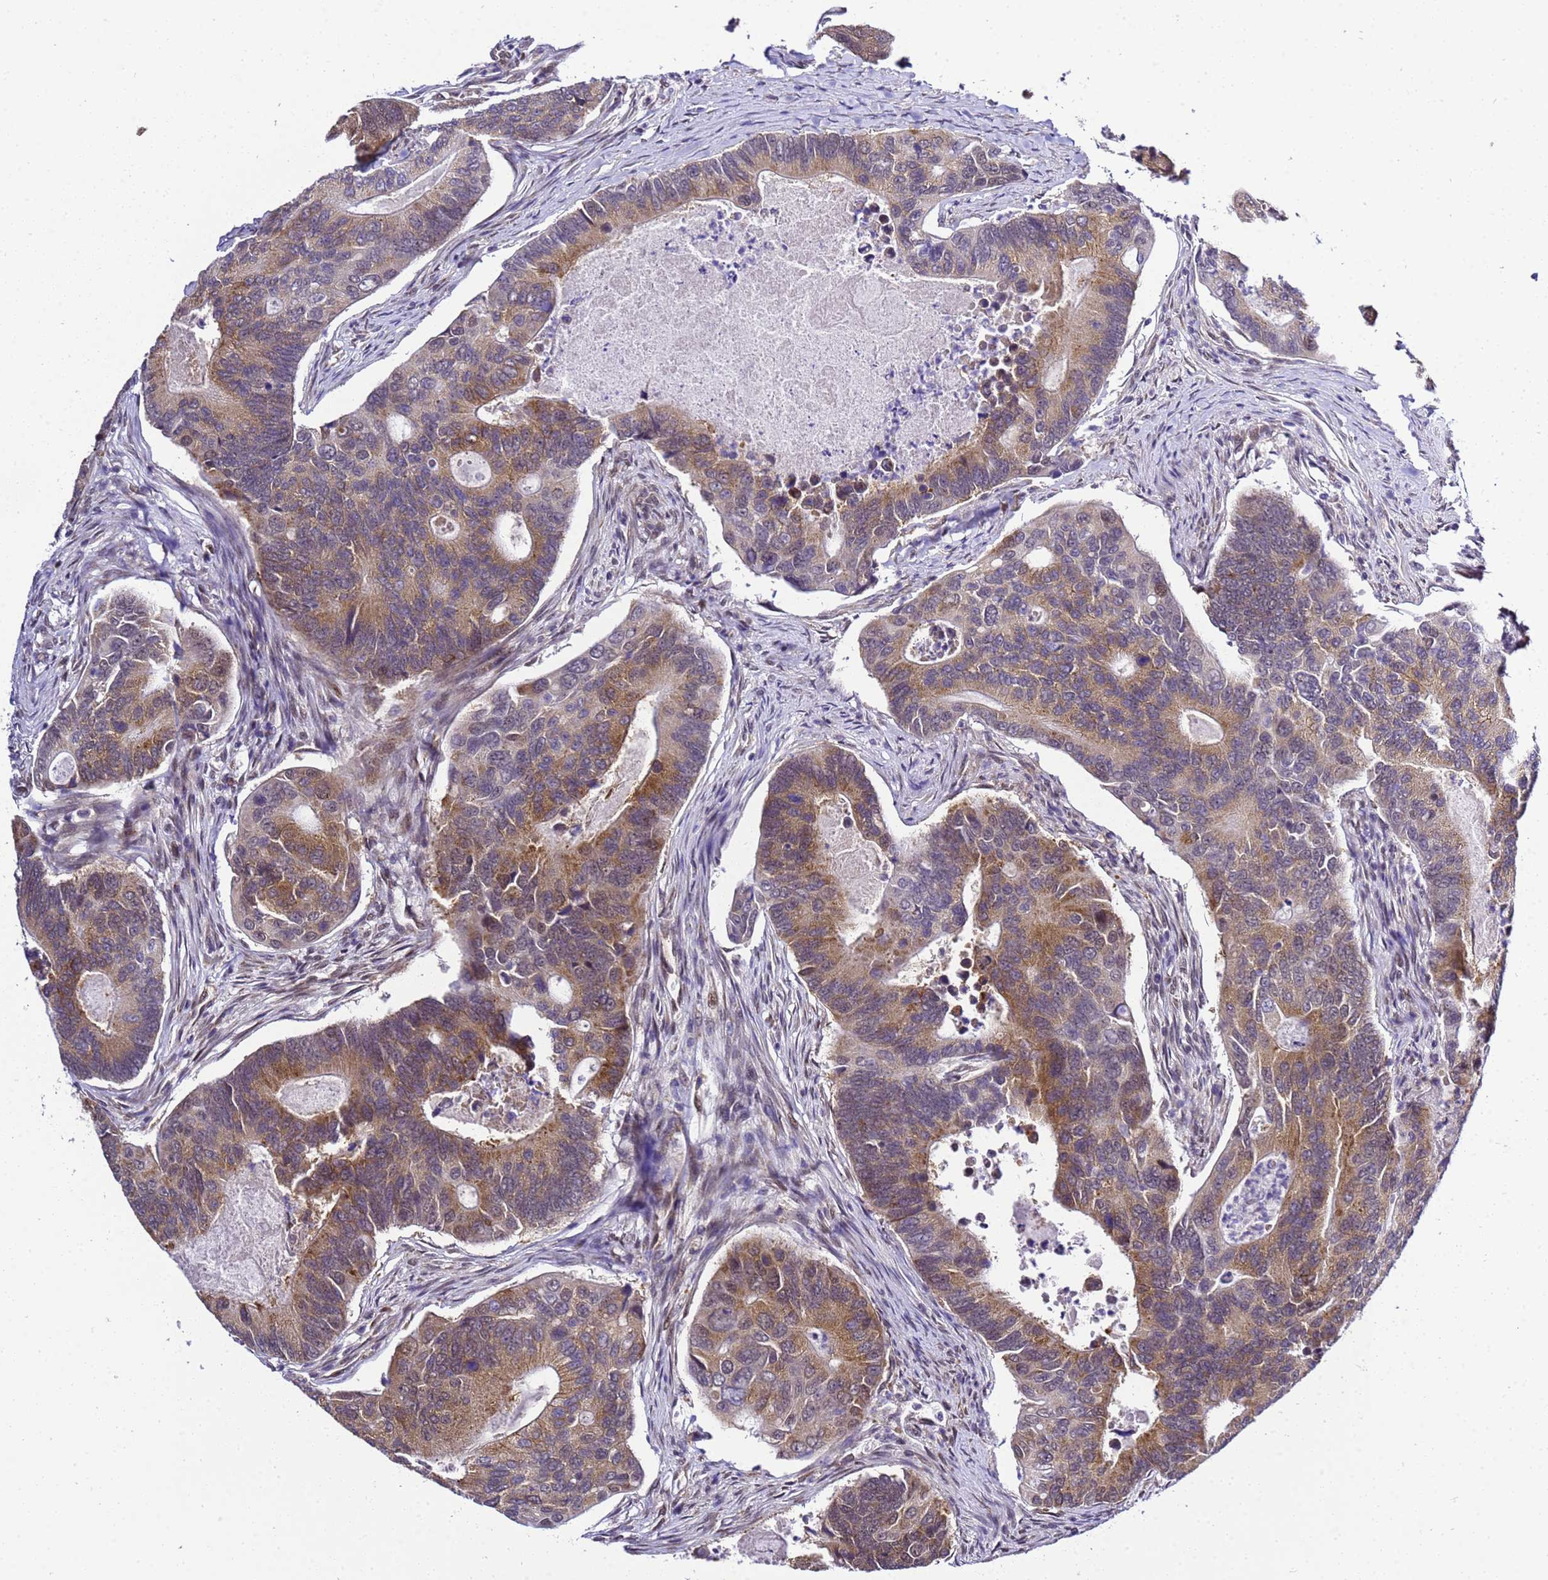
{"staining": {"intensity": "moderate", "quantity": ">75%", "location": "cytoplasmic/membranous"}, "tissue": "colorectal cancer", "cell_type": "Tumor cells", "image_type": "cancer", "snomed": [{"axis": "morphology", "description": "Adenocarcinoma, NOS"}, {"axis": "topography", "description": "Colon"}], "caption": "There is medium levels of moderate cytoplasmic/membranous positivity in tumor cells of colorectal adenocarcinoma, as demonstrated by immunohistochemical staining (brown color).", "gene": "SMN1", "patient": {"sex": "female", "age": 67}}